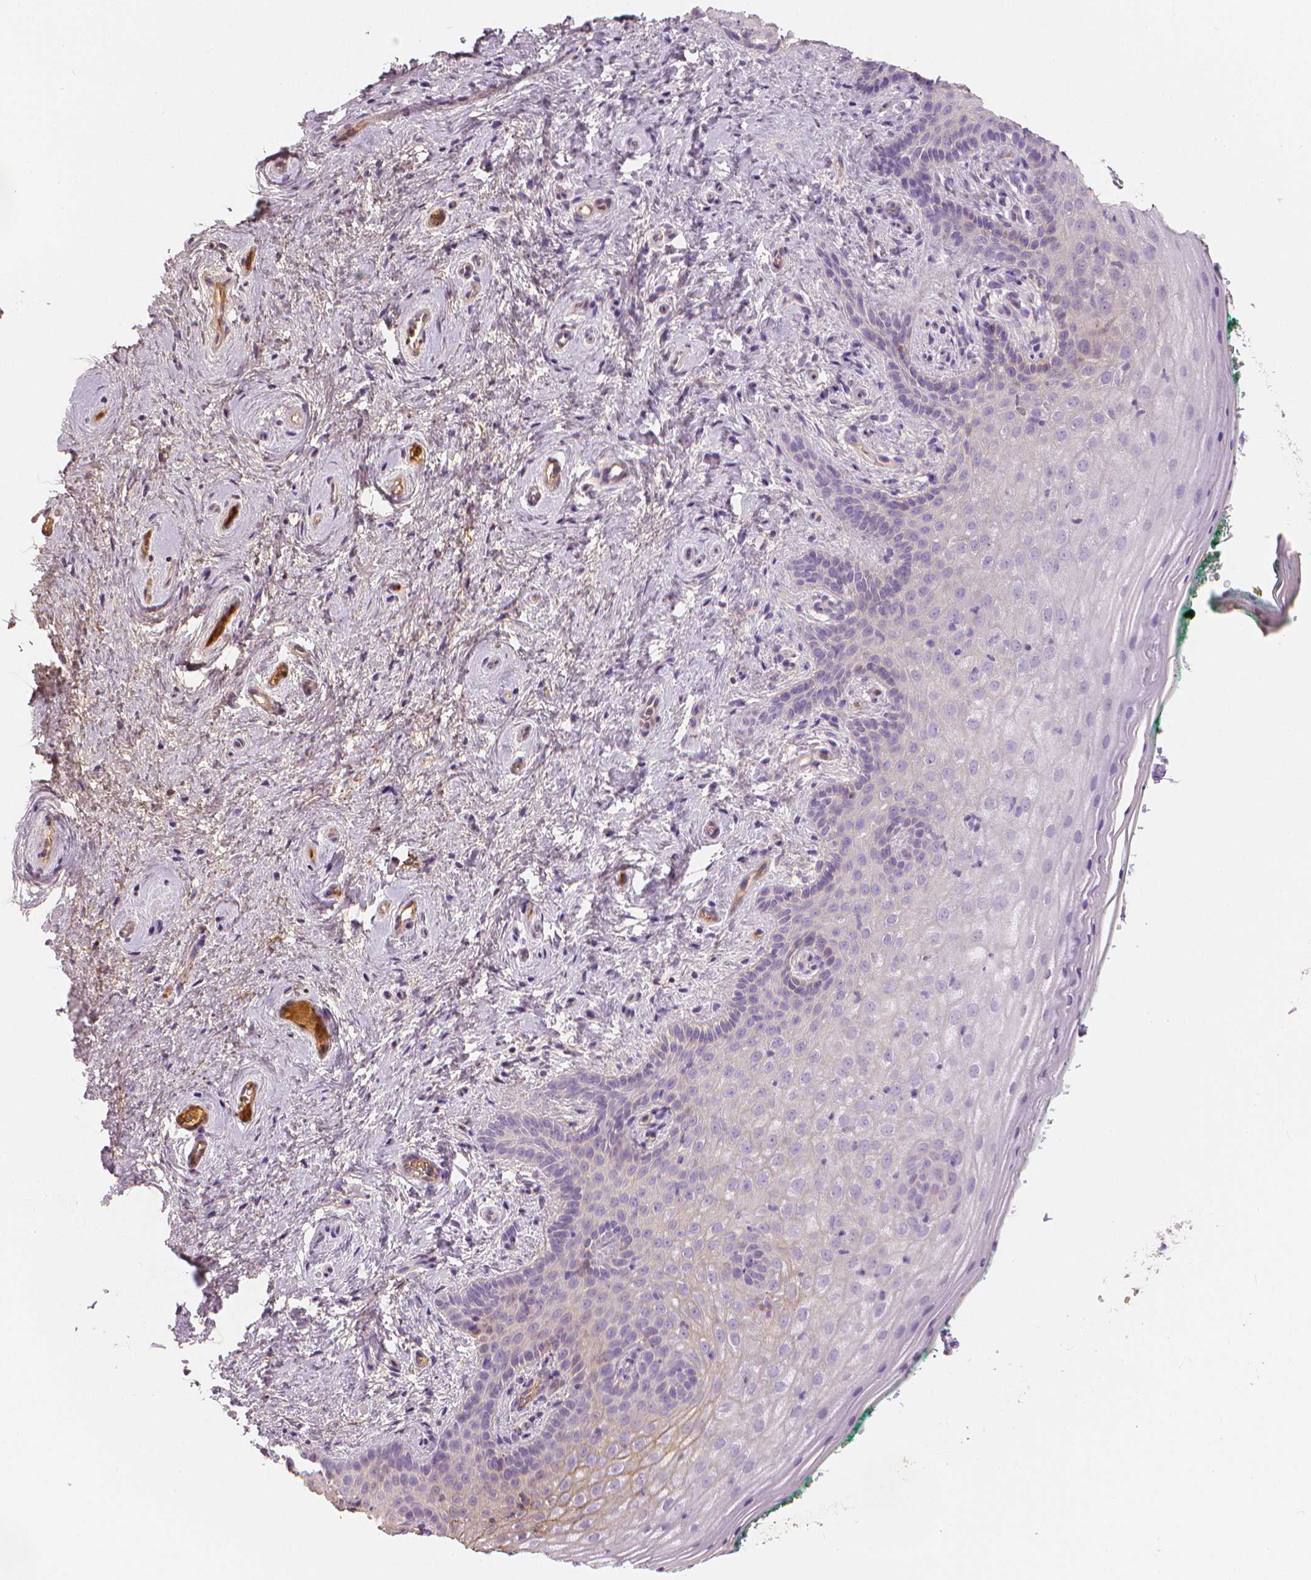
{"staining": {"intensity": "negative", "quantity": "none", "location": "none"}, "tissue": "vagina", "cell_type": "Squamous epithelial cells", "image_type": "normal", "snomed": [{"axis": "morphology", "description": "Normal tissue, NOS"}, {"axis": "topography", "description": "Vagina"}], "caption": "DAB (3,3'-diaminobenzidine) immunohistochemical staining of benign human vagina demonstrates no significant expression in squamous epithelial cells.", "gene": "APOA4", "patient": {"sex": "female", "age": 45}}